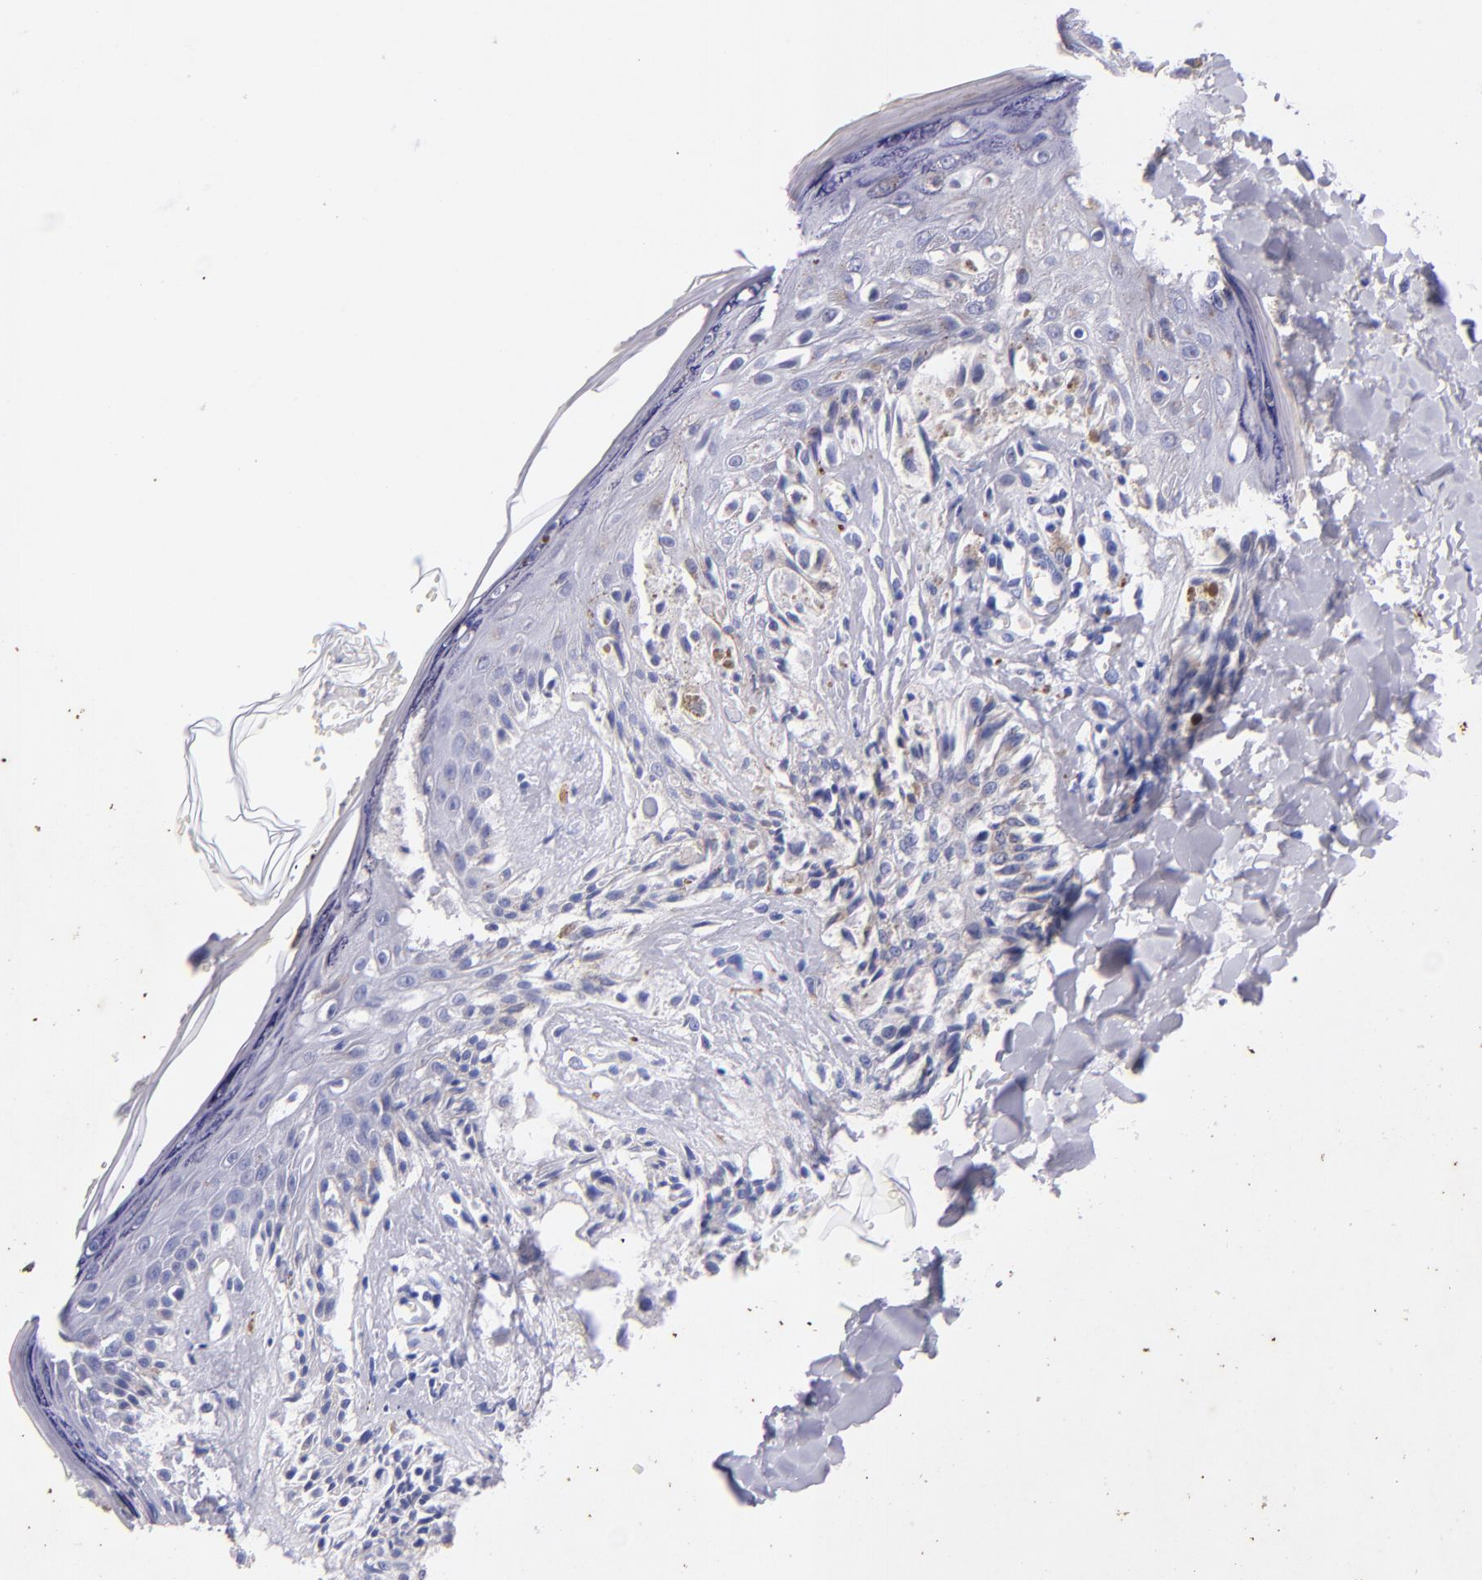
{"staining": {"intensity": "negative", "quantity": "none", "location": "none"}, "tissue": "melanoma", "cell_type": "Tumor cells", "image_type": "cancer", "snomed": [{"axis": "morphology", "description": "Malignant melanoma, NOS"}, {"axis": "topography", "description": "Skin"}], "caption": "Immunohistochemistry micrograph of neoplastic tissue: human malignant melanoma stained with DAB displays no significant protein staining in tumor cells. (DAB IHC with hematoxylin counter stain).", "gene": "UCHL1", "patient": {"sex": "female", "age": 82}}